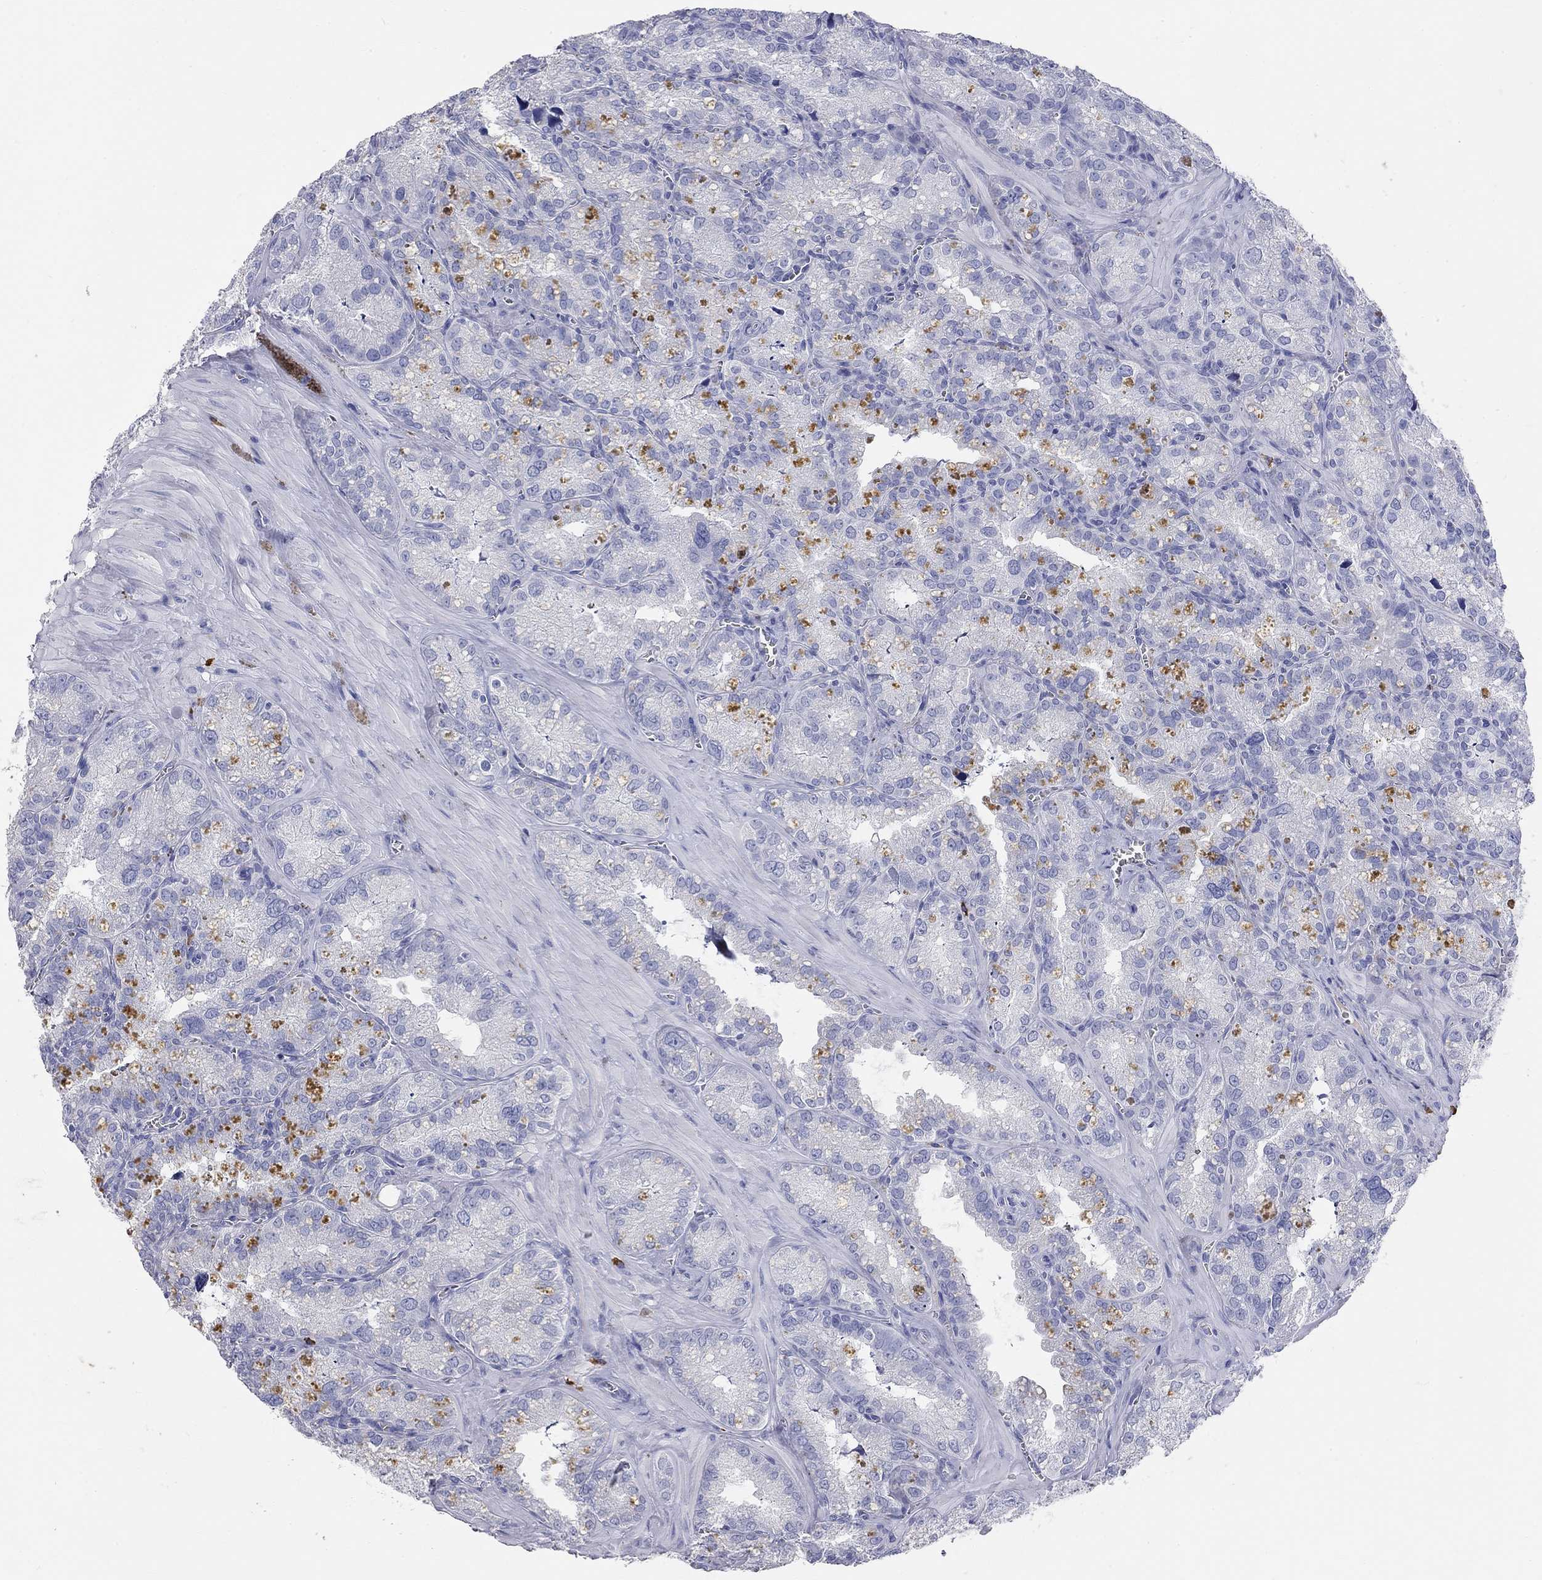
{"staining": {"intensity": "negative", "quantity": "none", "location": "none"}, "tissue": "seminal vesicle", "cell_type": "Glandular cells", "image_type": "normal", "snomed": [{"axis": "morphology", "description": "Normal tissue, NOS"}, {"axis": "topography", "description": "Seminal veicle"}], "caption": "Immunohistochemistry (IHC) of normal seminal vesicle exhibits no staining in glandular cells.", "gene": "PHOX2B", "patient": {"sex": "male", "age": 57}}